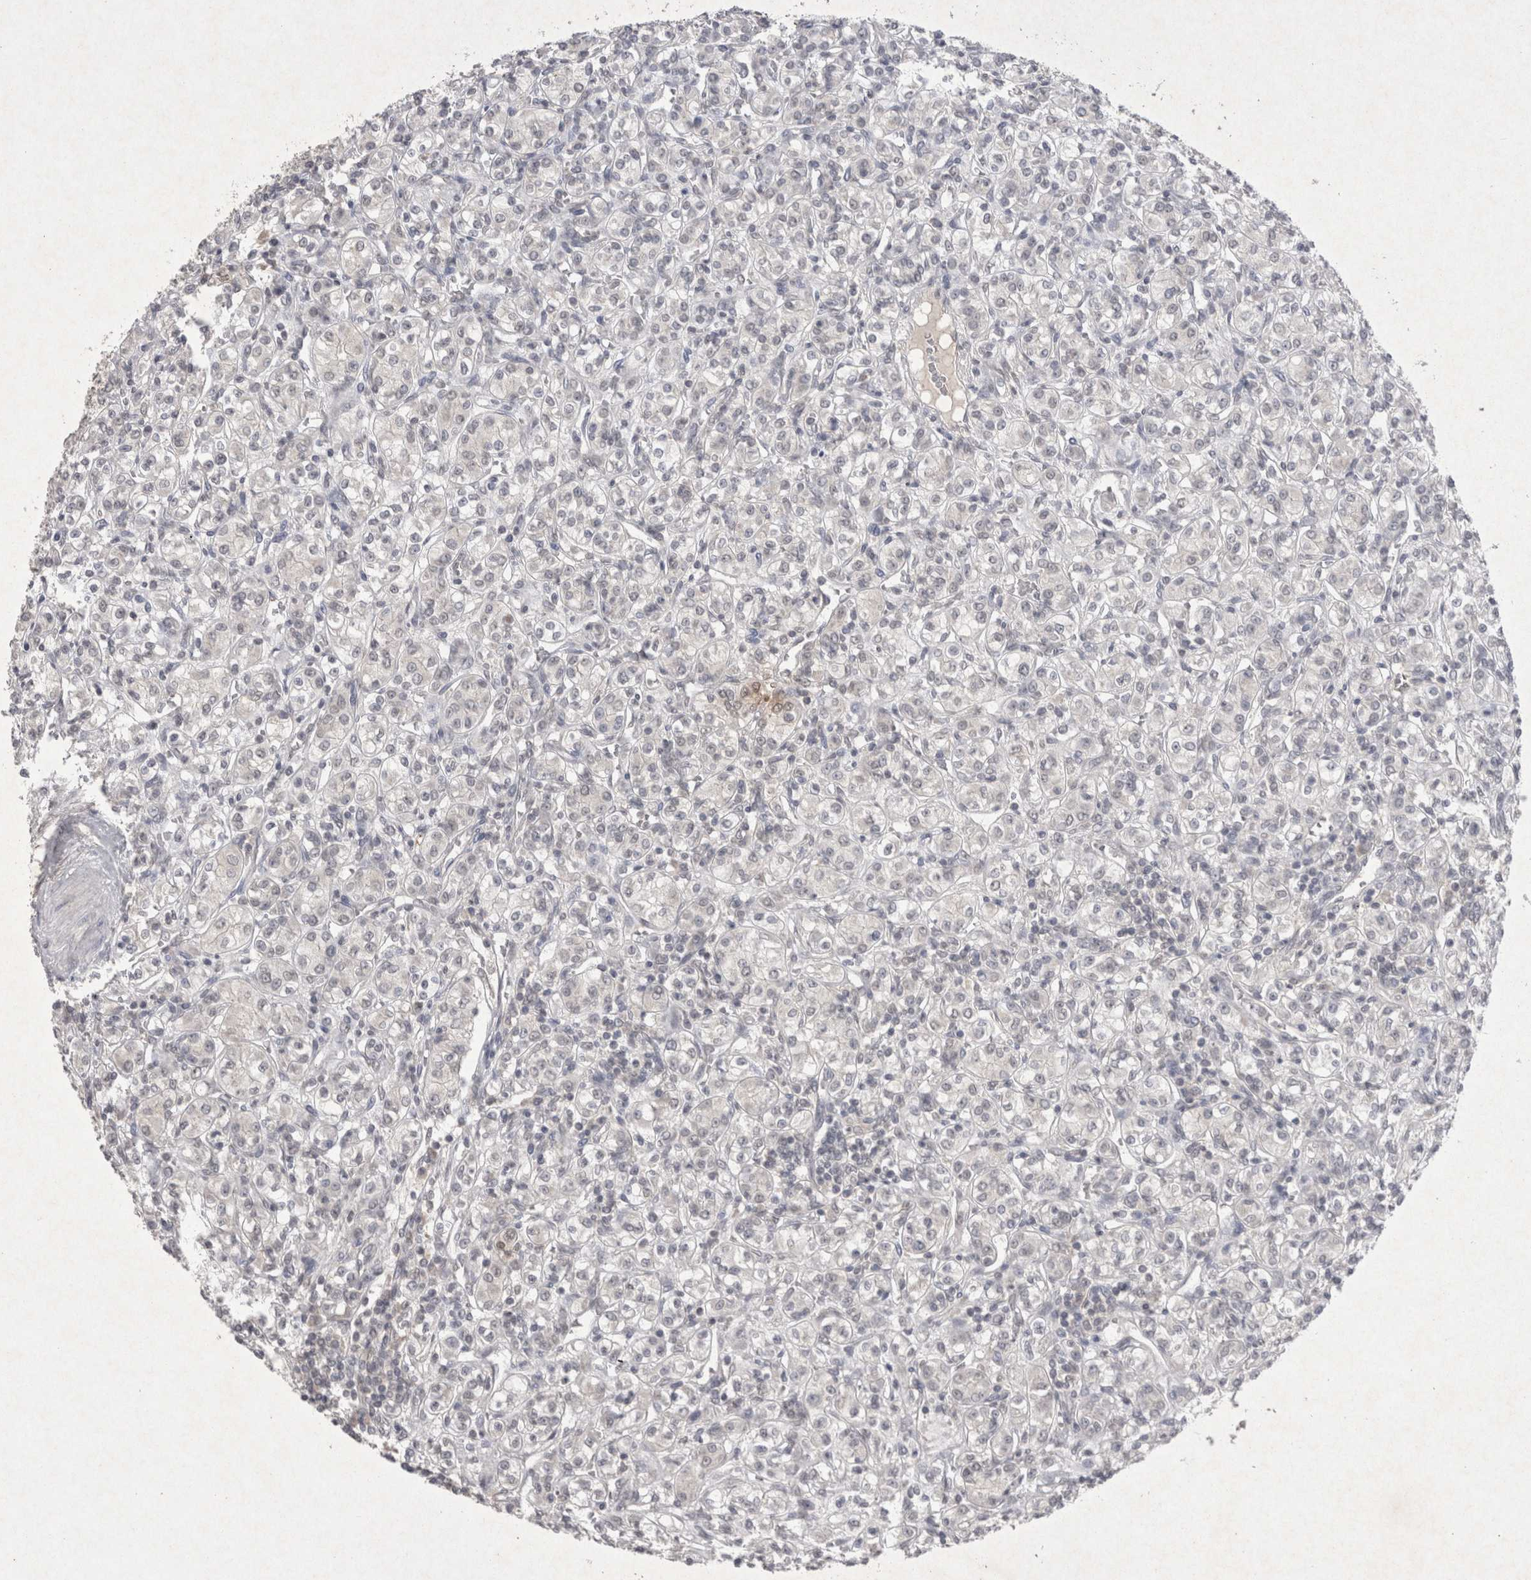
{"staining": {"intensity": "negative", "quantity": "none", "location": "none"}, "tissue": "renal cancer", "cell_type": "Tumor cells", "image_type": "cancer", "snomed": [{"axis": "morphology", "description": "Adenocarcinoma, NOS"}, {"axis": "topography", "description": "Kidney"}], "caption": "Immunohistochemistry of adenocarcinoma (renal) exhibits no positivity in tumor cells.", "gene": "LYVE1", "patient": {"sex": "male", "age": 77}}